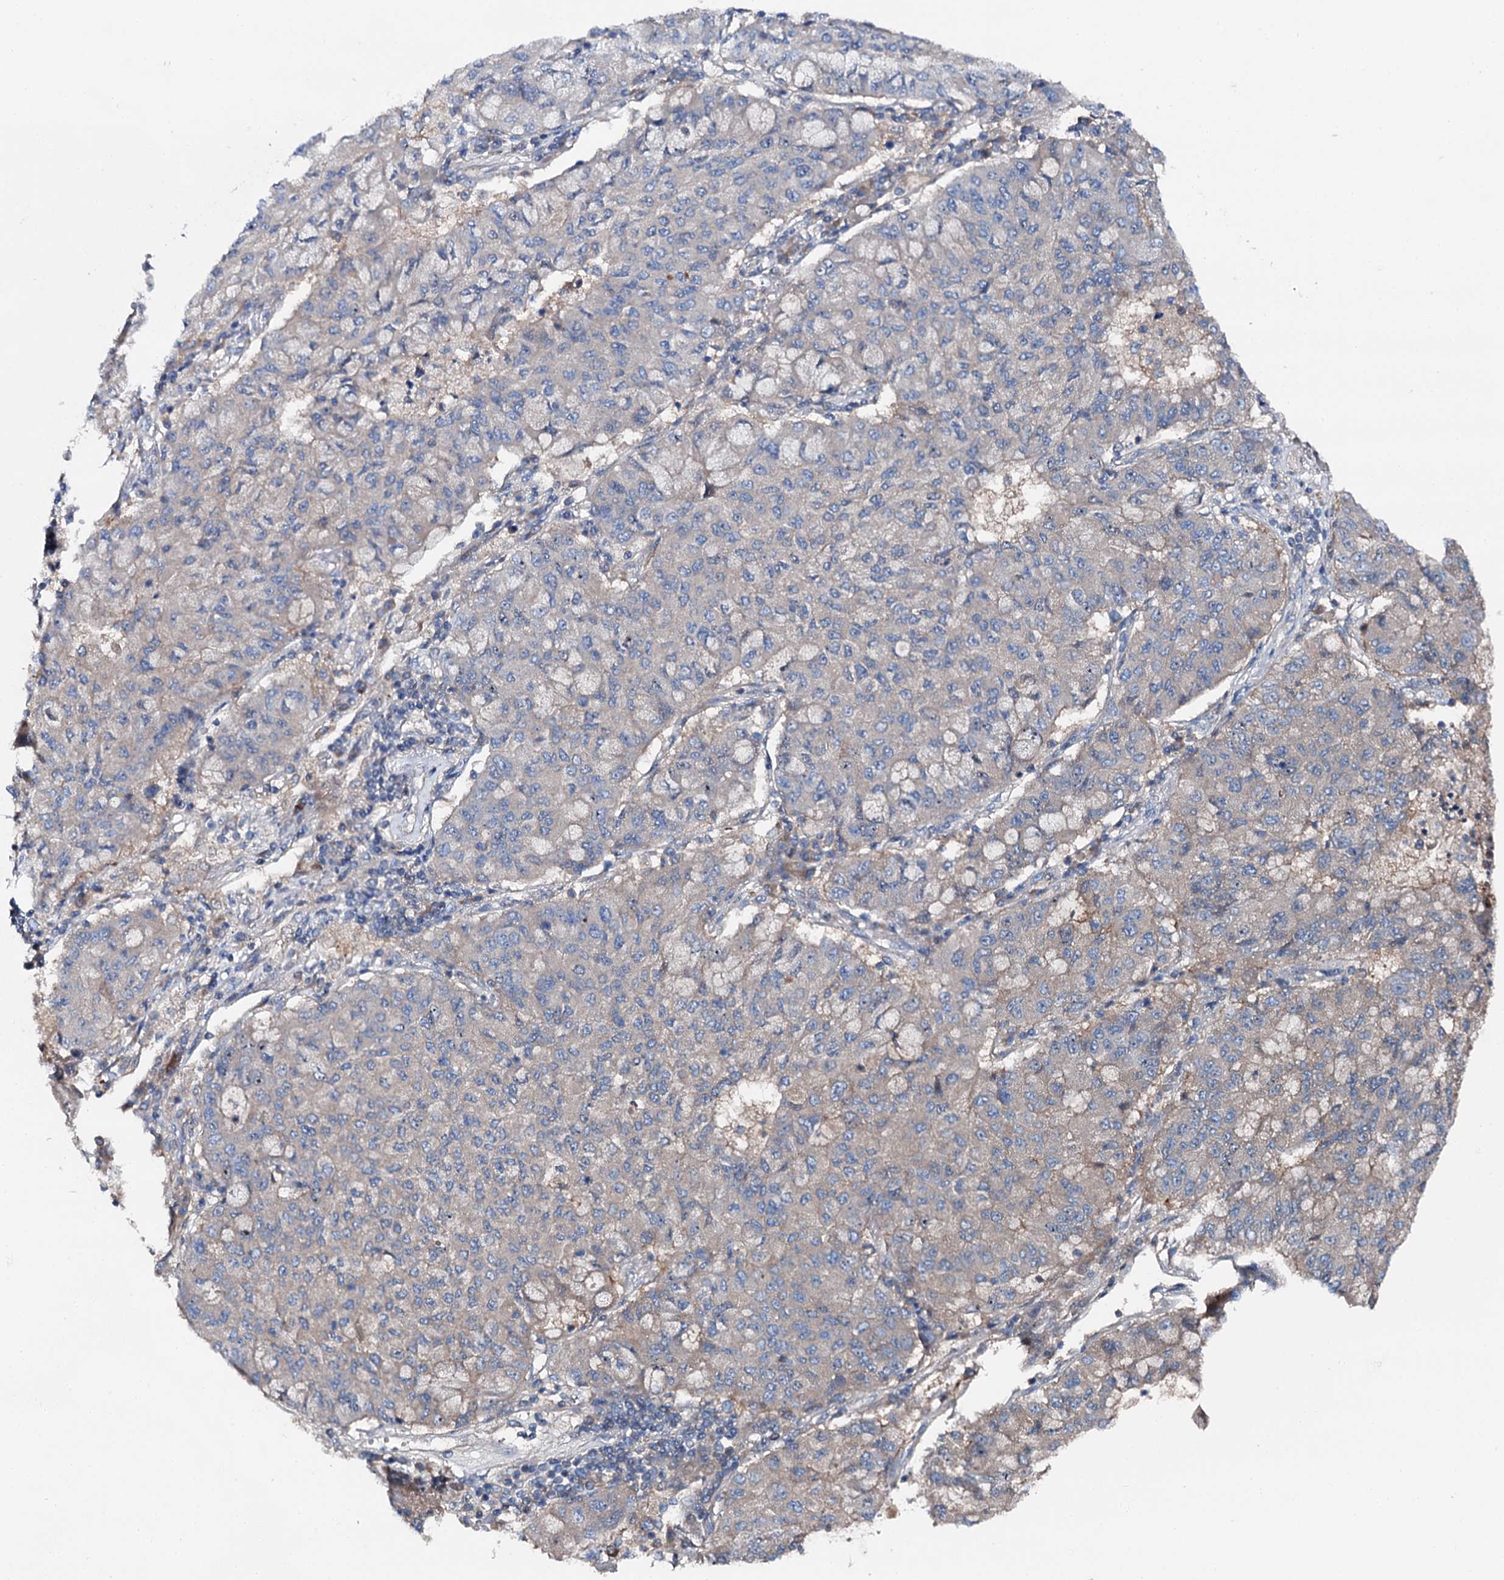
{"staining": {"intensity": "negative", "quantity": "none", "location": "none"}, "tissue": "lung cancer", "cell_type": "Tumor cells", "image_type": "cancer", "snomed": [{"axis": "morphology", "description": "Squamous cell carcinoma, NOS"}, {"axis": "topography", "description": "Lung"}], "caption": "High magnification brightfield microscopy of squamous cell carcinoma (lung) stained with DAB (3,3'-diaminobenzidine) (brown) and counterstained with hematoxylin (blue): tumor cells show no significant expression. Brightfield microscopy of immunohistochemistry (IHC) stained with DAB (3,3'-diaminobenzidine) (brown) and hematoxylin (blue), captured at high magnification.", "gene": "SLC22A25", "patient": {"sex": "male", "age": 74}}